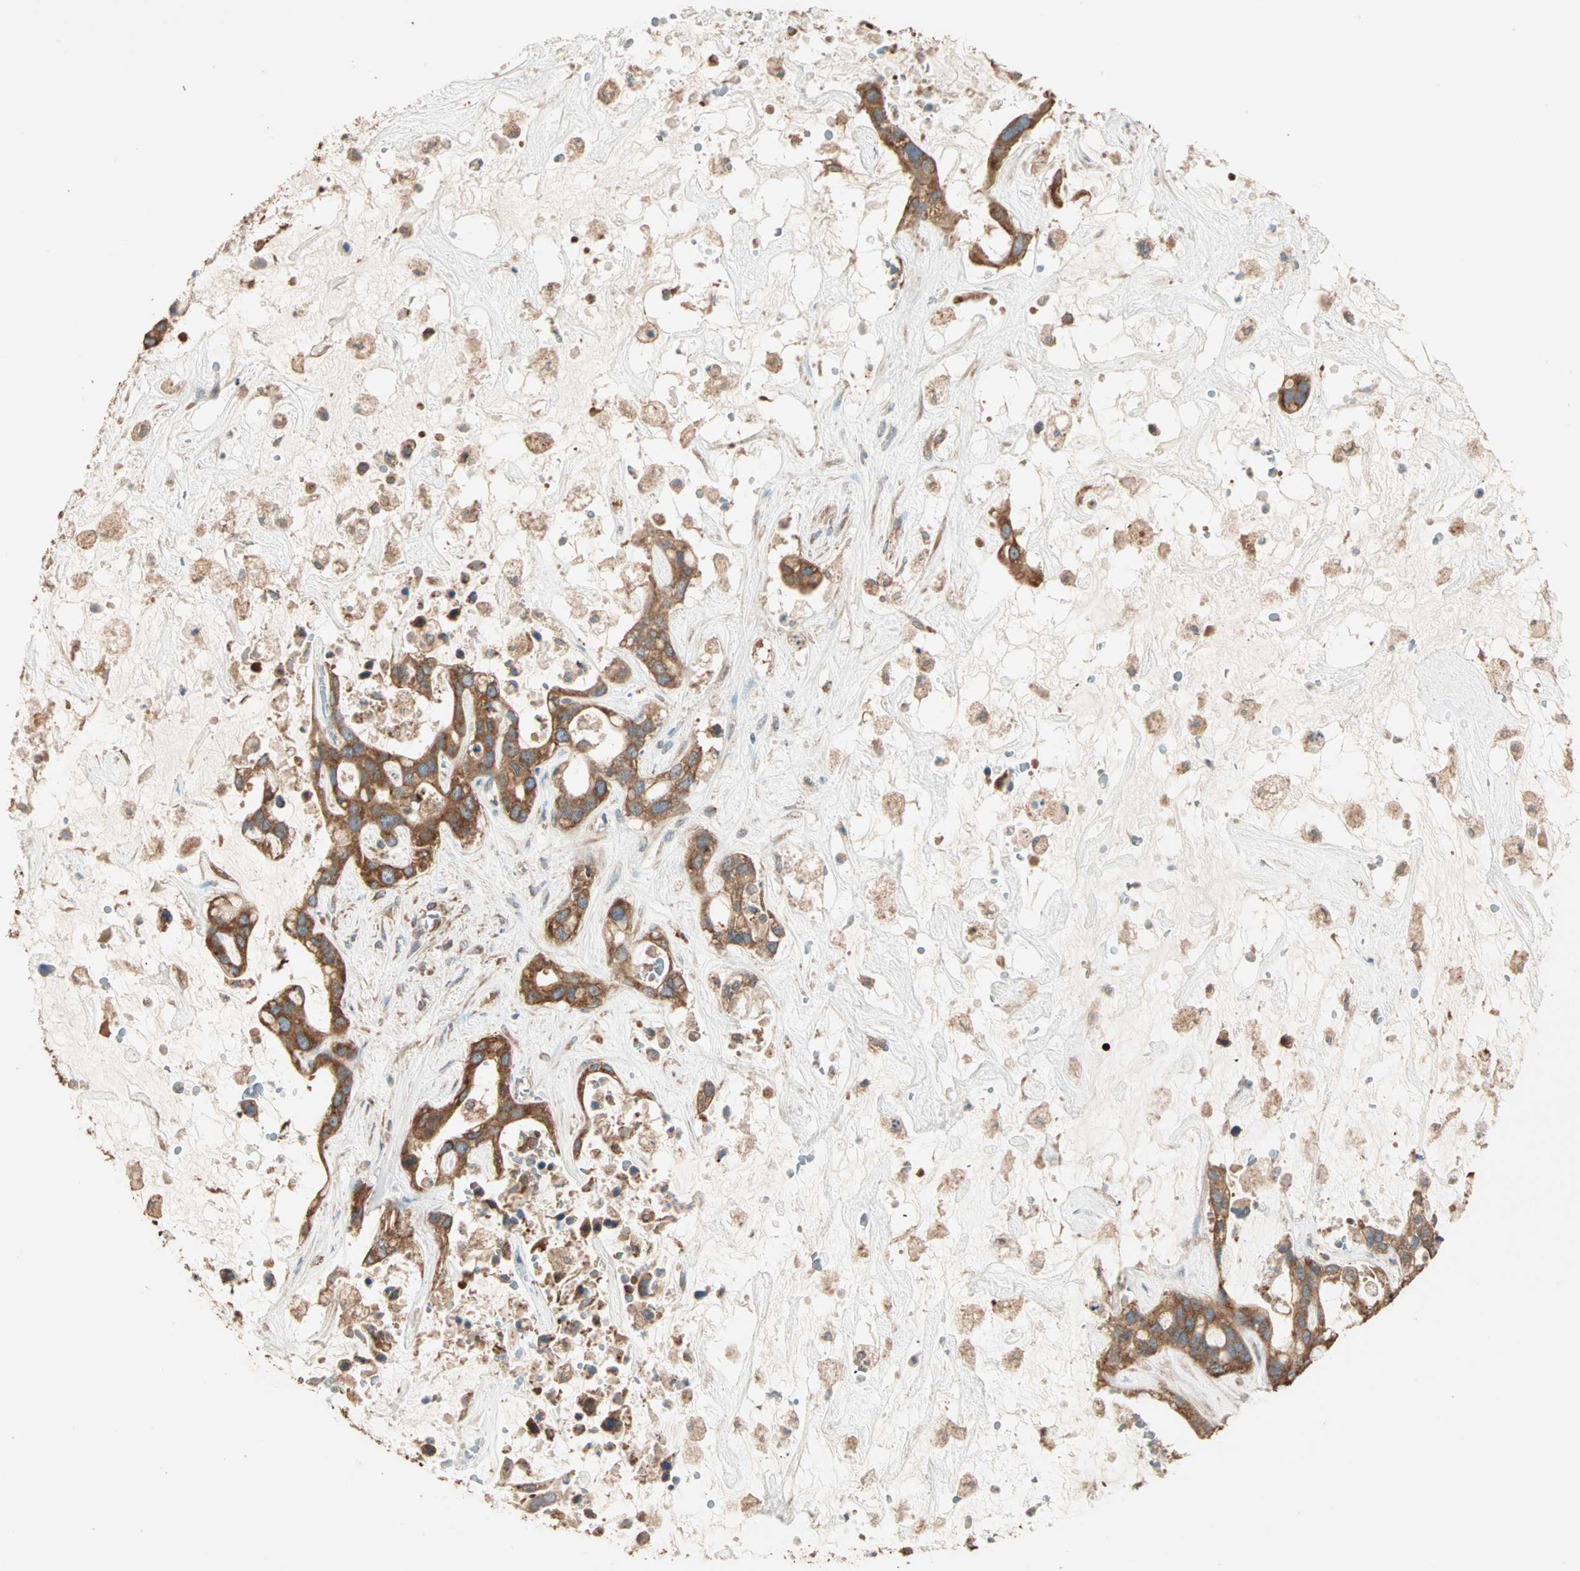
{"staining": {"intensity": "strong", "quantity": ">75%", "location": "cytoplasmic/membranous"}, "tissue": "liver cancer", "cell_type": "Tumor cells", "image_type": "cancer", "snomed": [{"axis": "morphology", "description": "Cholangiocarcinoma"}, {"axis": "topography", "description": "Liver"}], "caption": "A histopathology image of human liver cancer (cholangiocarcinoma) stained for a protein reveals strong cytoplasmic/membranous brown staining in tumor cells.", "gene": "EIF4G2", "patient": {"sex": "female", "age": 65}}